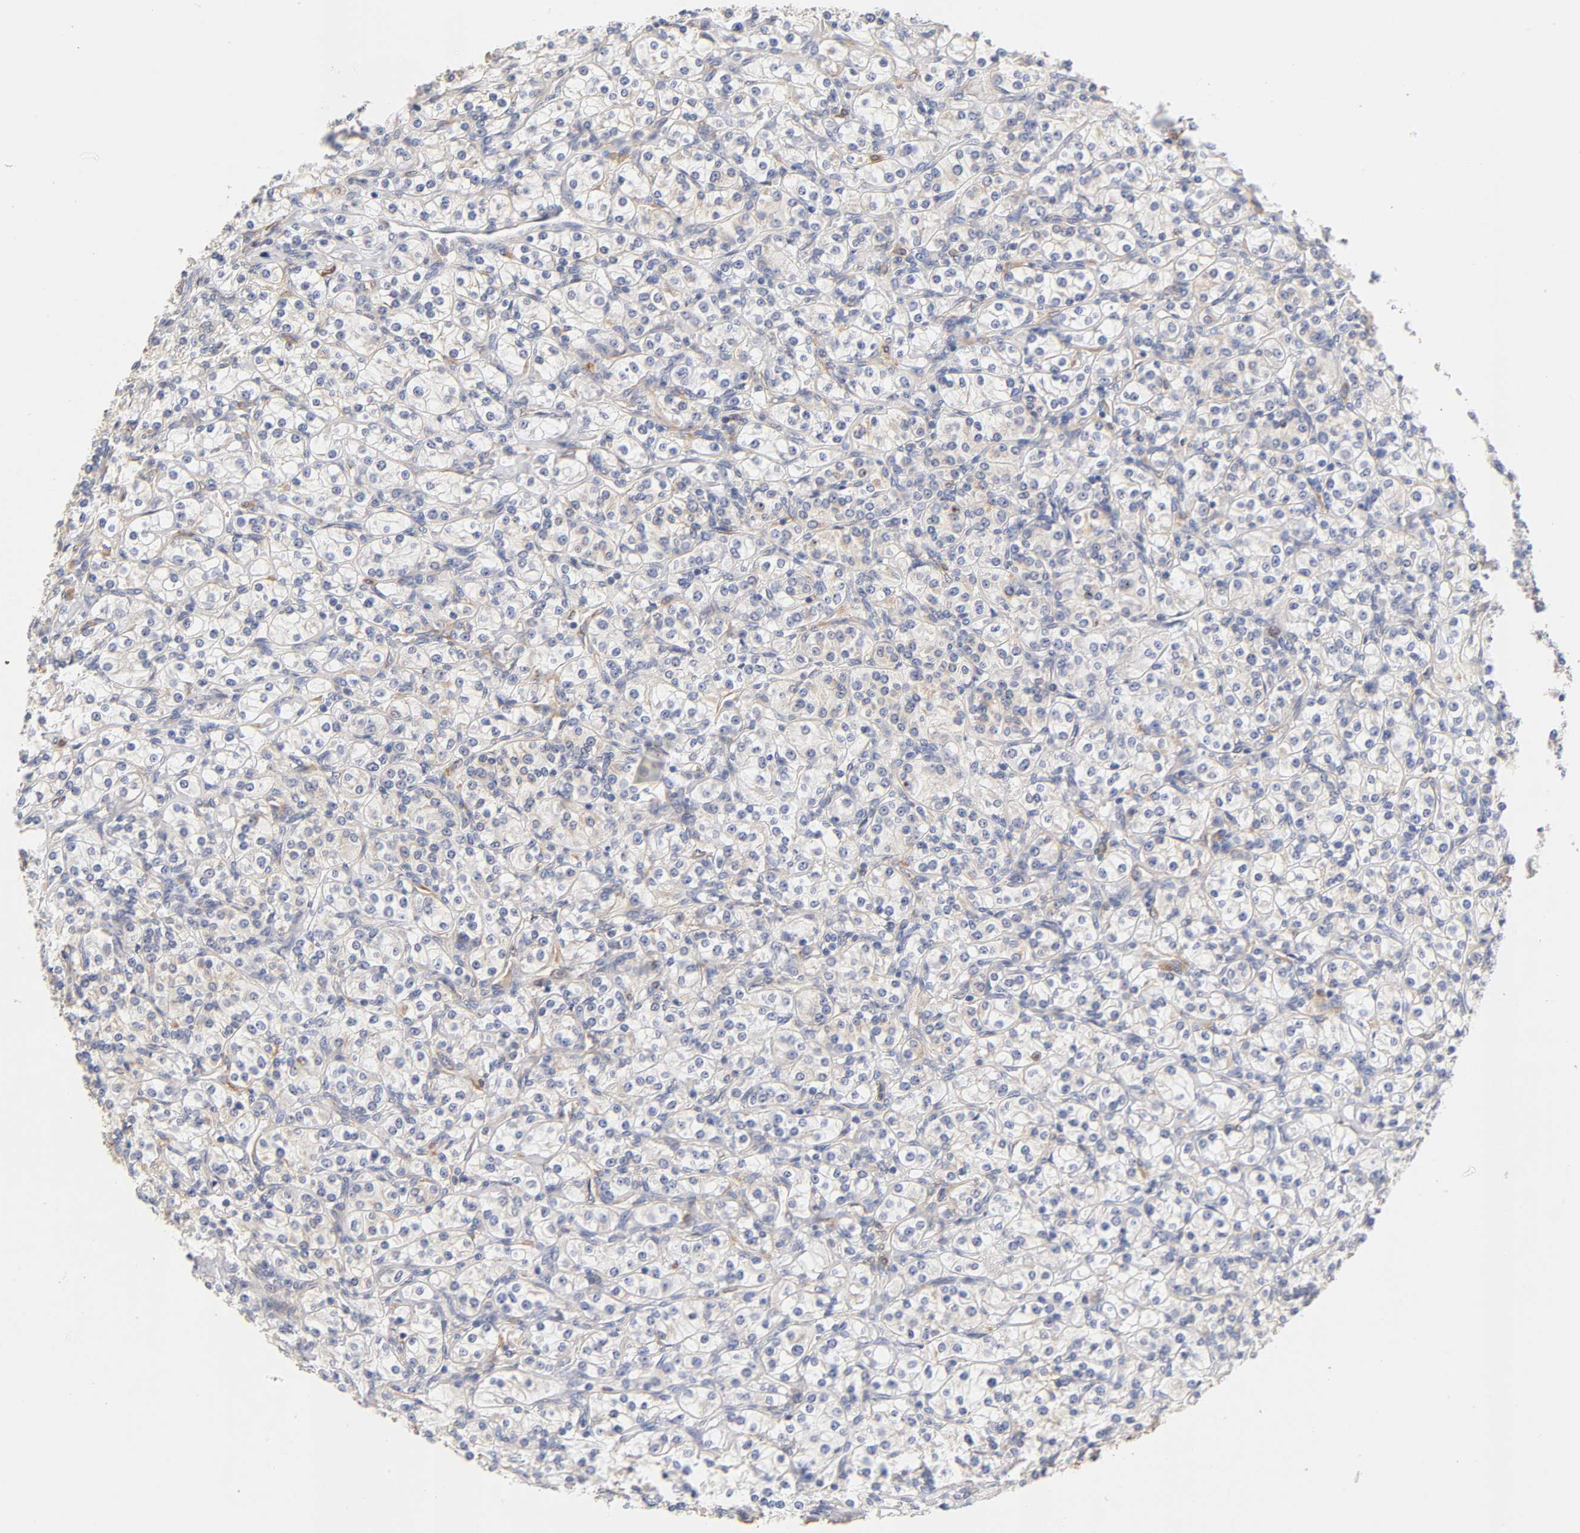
{"staining": {"intensity": "negative", "quantity": "none", "location": "none"}, "tissue": "renal cancer", "cell_type": "Tumor cells", "image_type": "cancer", "snomed": [{"axis": "morphology", "description": "Adenocarcinoma, NOS"}, {"axis": "topography", "description": "Kidney"}], "caption": "The histopathology image reveals no staining of tumor cells in adenocarcinoma (renal).", "gene": "LAMB1", "patient": {"sex": "male", "age": 77}}